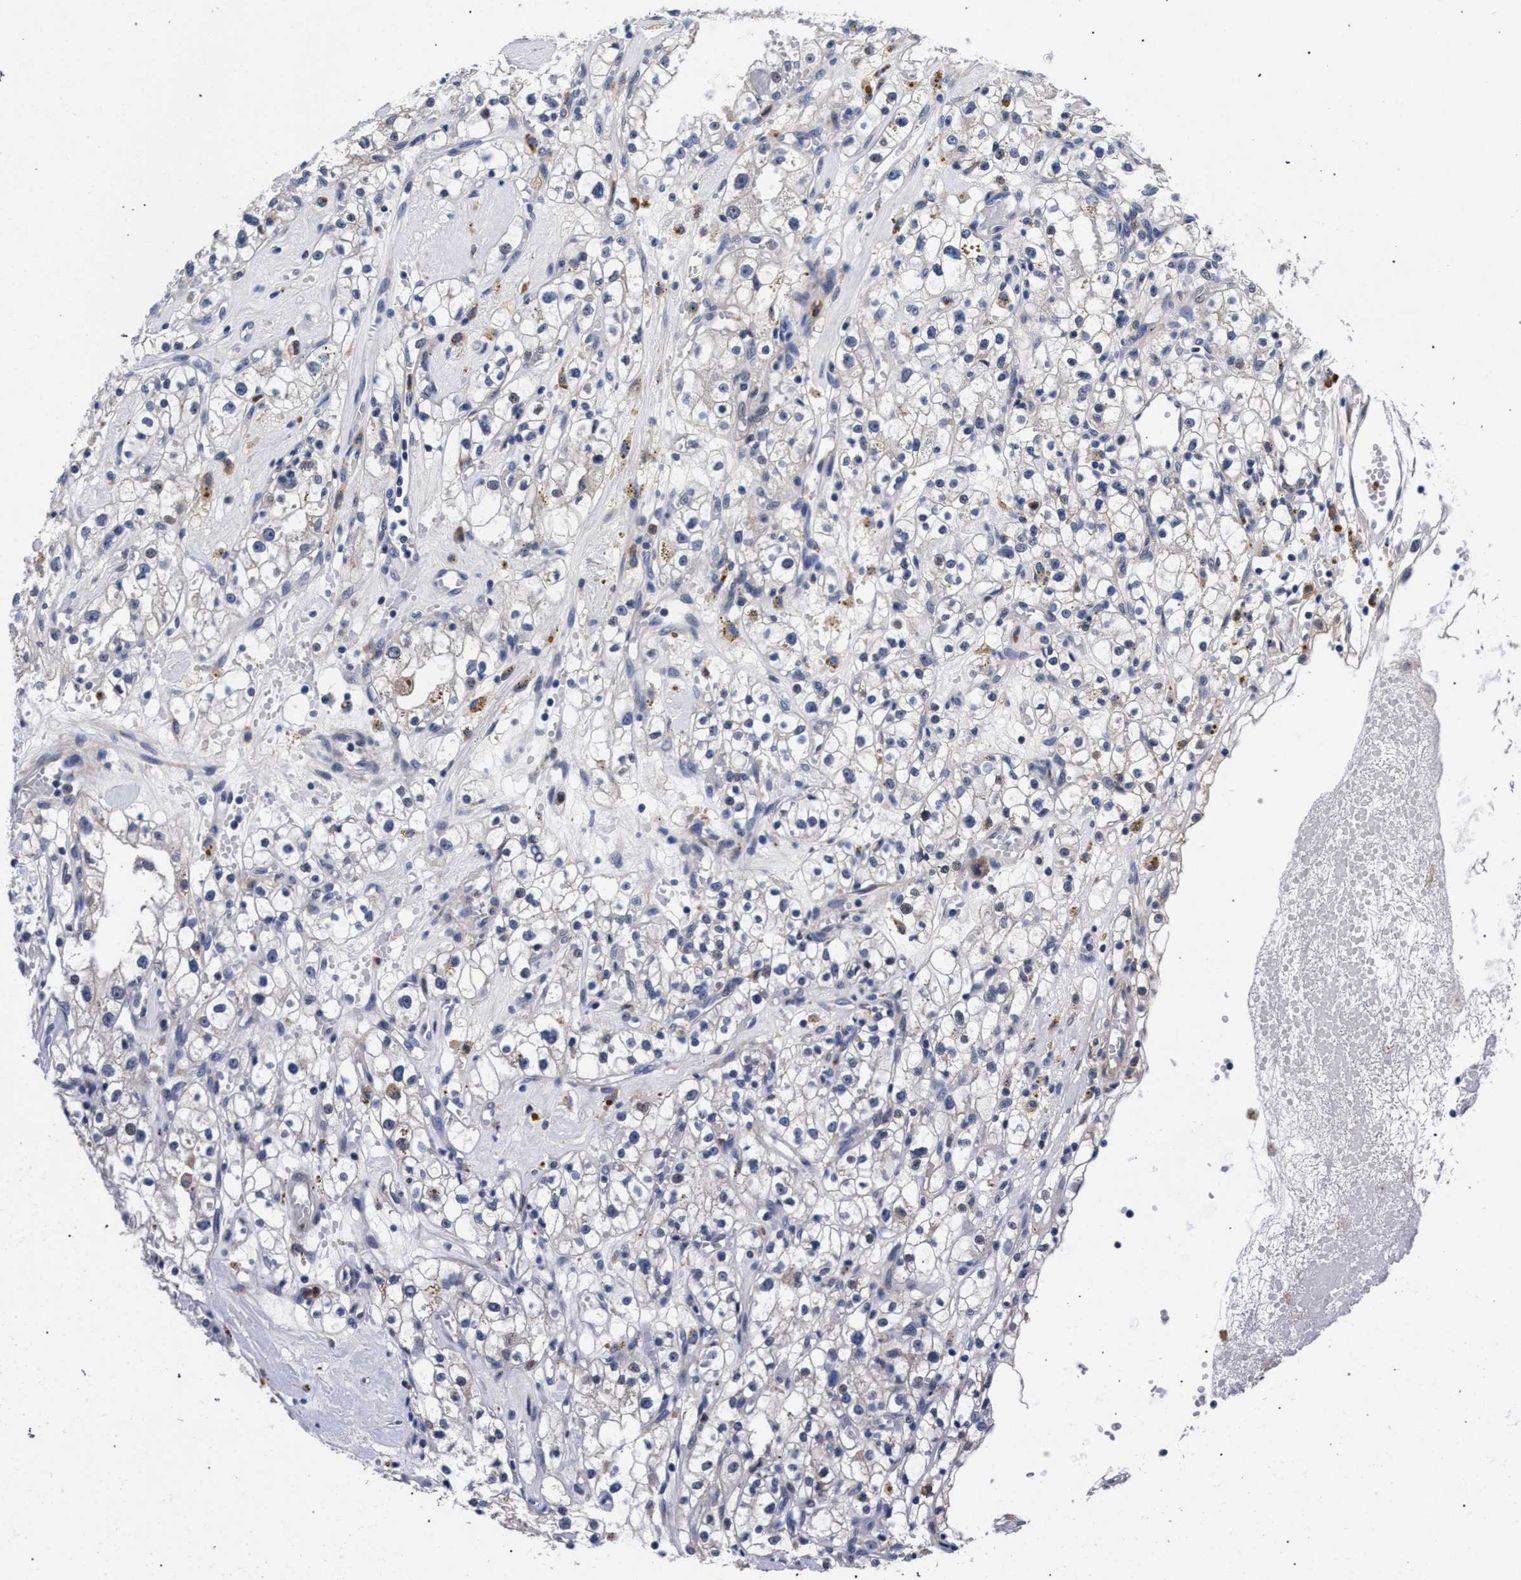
{"staining": {"intensity": "negative", "quantity": "none", "location": "none"}, "tissue": "renal cancer", "cell_type": "Tumor cells", "image_type": "cancer", "snomed": [{"axis": "morphology", "description": "Adenocarcinoma, NOS"}, {"axis": "topography", "description": "Kidney"}], "caption": "Immunohistochemistry (IHC) image of human renal adenocarcinoma stained for a protein (brown), which demonstrates no staining in tumor cells.", "gene": "ZNF462", "patient": {"sex": "male", "age": 56}}